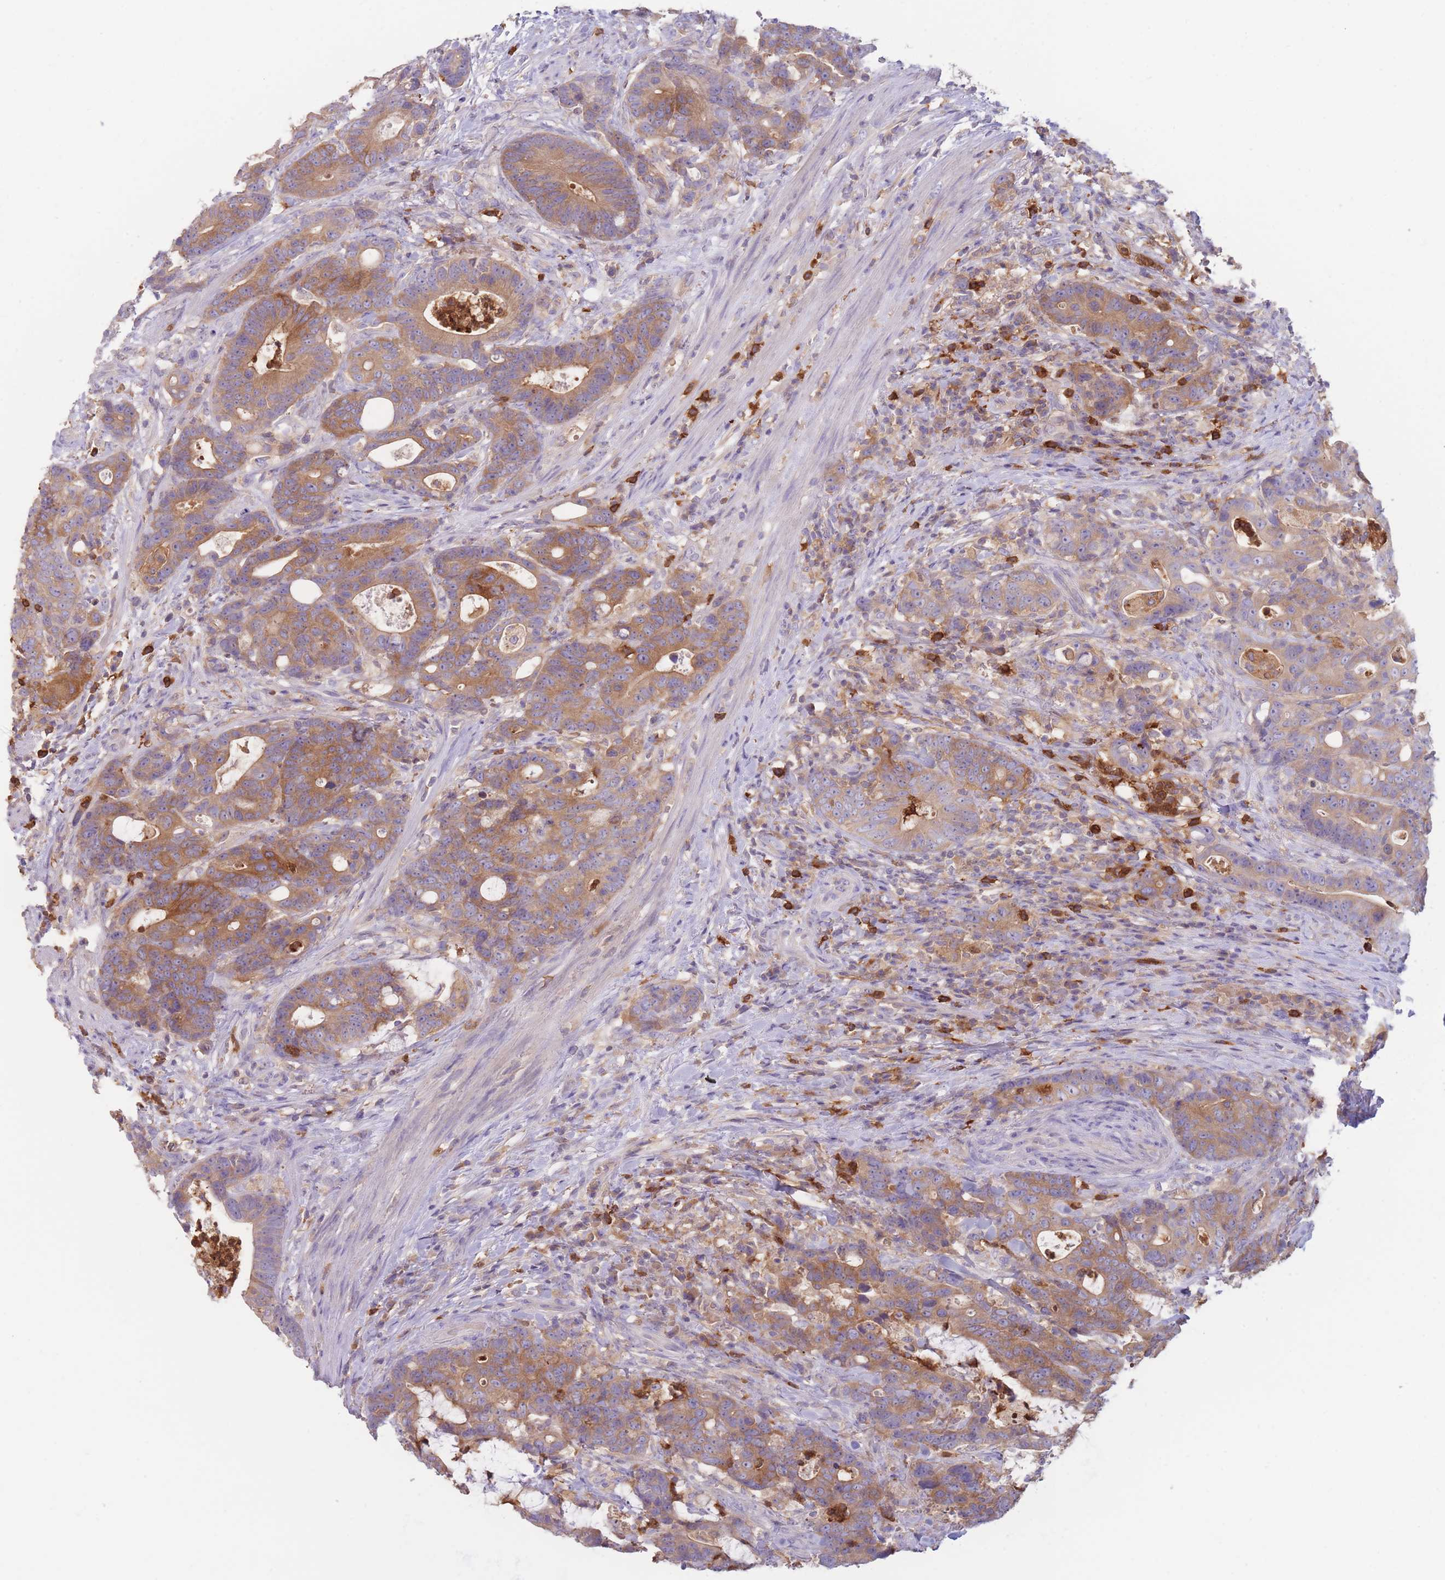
{"staining": {"intensity": "moderate", "quantity": ">75%", "location": "cytoplasmic/membranous"}, "tissue": "colorectal cancer", "cell_type": "Tumor cells", "image_type": "cancer", "snomed": [{"axis": "morphology", "description": "Adenocarcinoma, NOS"}, {"axis": "topography", "description": "Colon"}], "caption": "Immunohistochemistry staining of adenocarcinoma (colorectal), which demonstrates medium levels of moderate cytoplasmic/membranous staining in about >75% of tumor cells indicating moderate cytoplasmic/membranous protein expression. The staining was performed using DAB (3,3'-diaminobenzidine) (brown) for protein detection and nuclei were counterstained in hematoxylin (blue).", "gene": "ST3GAL4", "patient": {"sex": "female", "age": 82}}